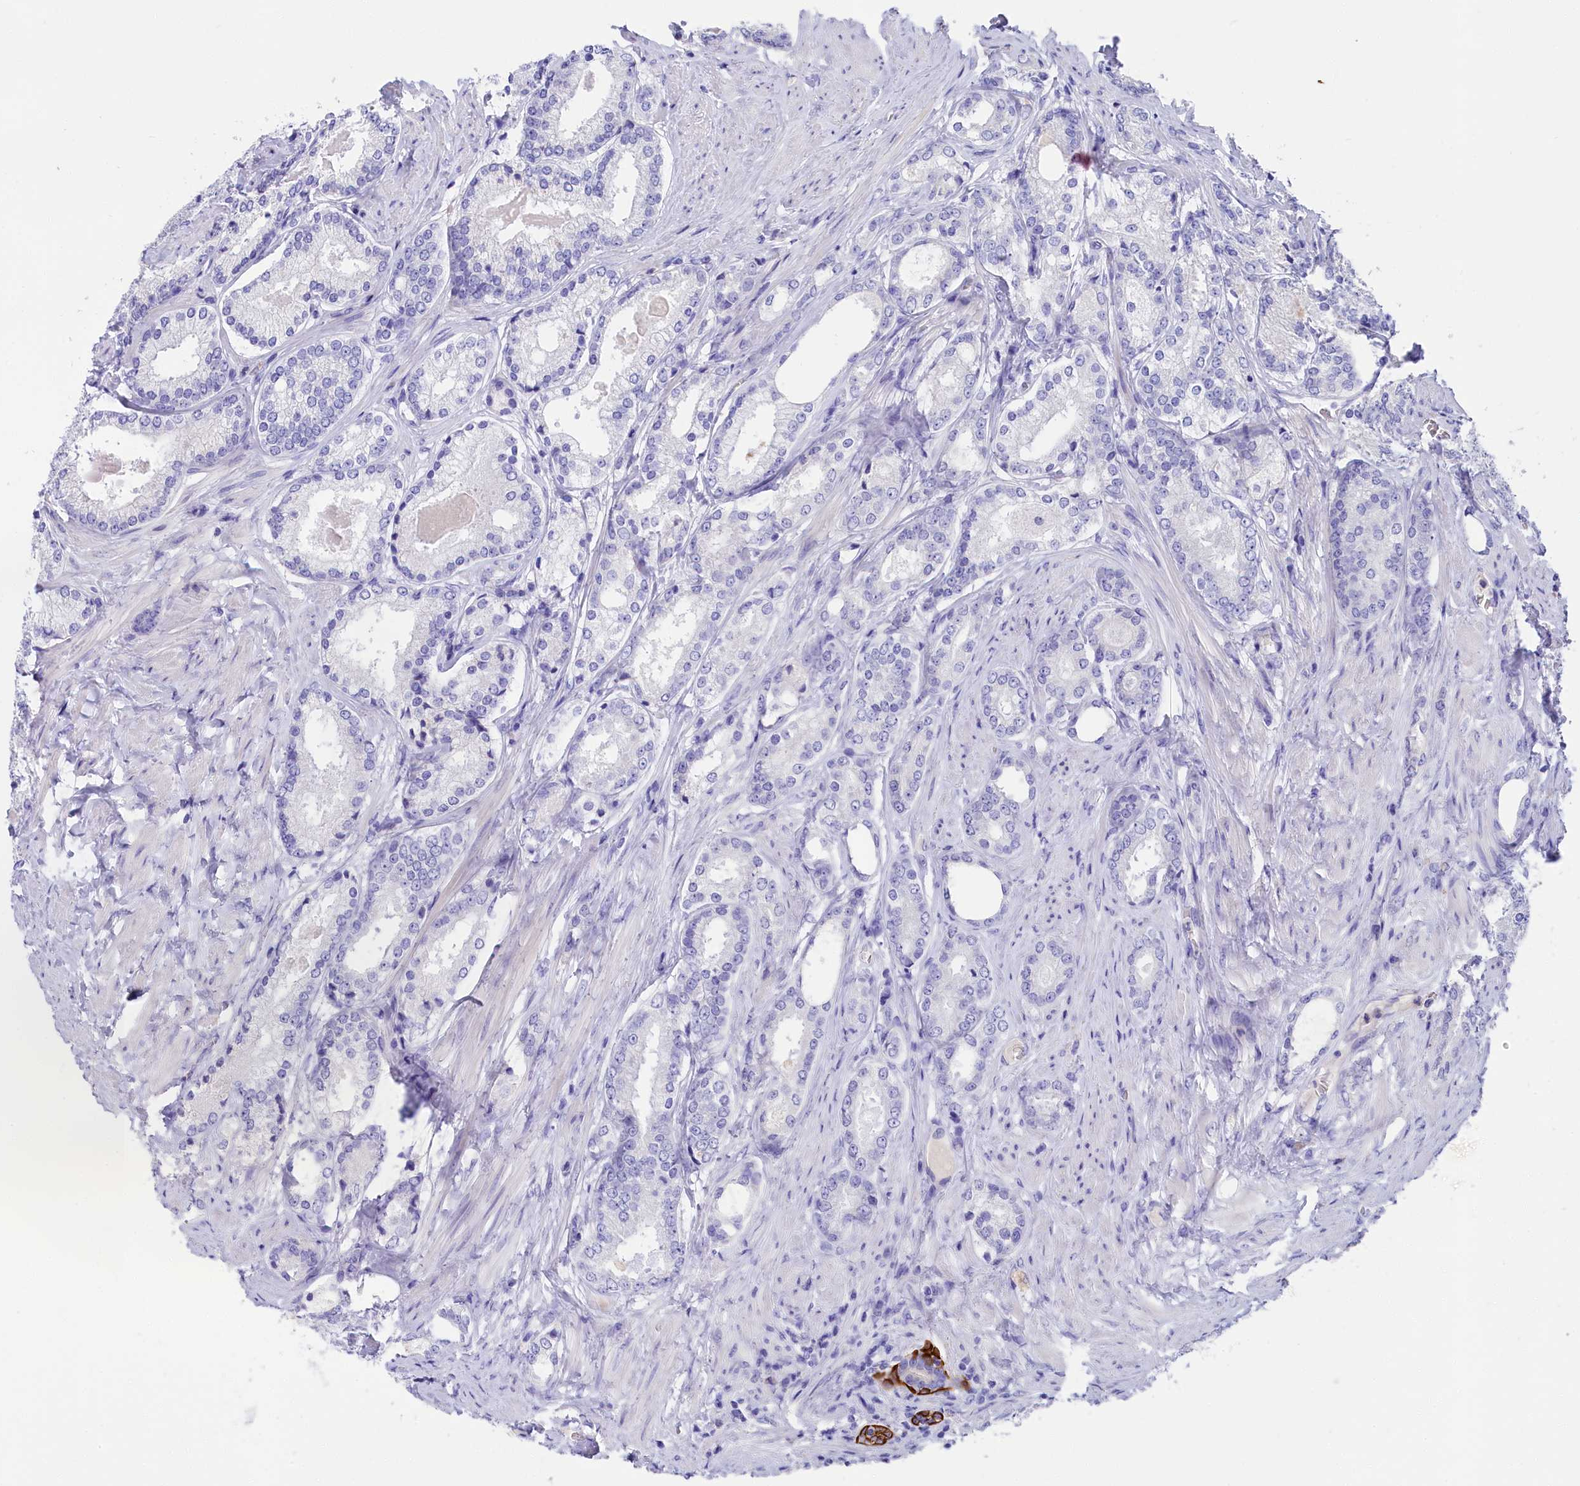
{"staining": {"intensity": "negative", "quantity": "none", "location": "none"}, "tissue": "prostate cancer", "cell_type": "Tumor cells", "image_type": "cancer", "snomed": [{"axis": "morphology", "description": "Adenocarcinoma, Low grade"}, {"axis": "topography", "description": "Prostate"}], "caption": "This is a micrograph of immunohistochemistry (IHC) staining of prostate cancer, which shows no positivity in tumor cells.", "gene": "SULT2A1", "patient": {"sex": "male", "age": 68}}